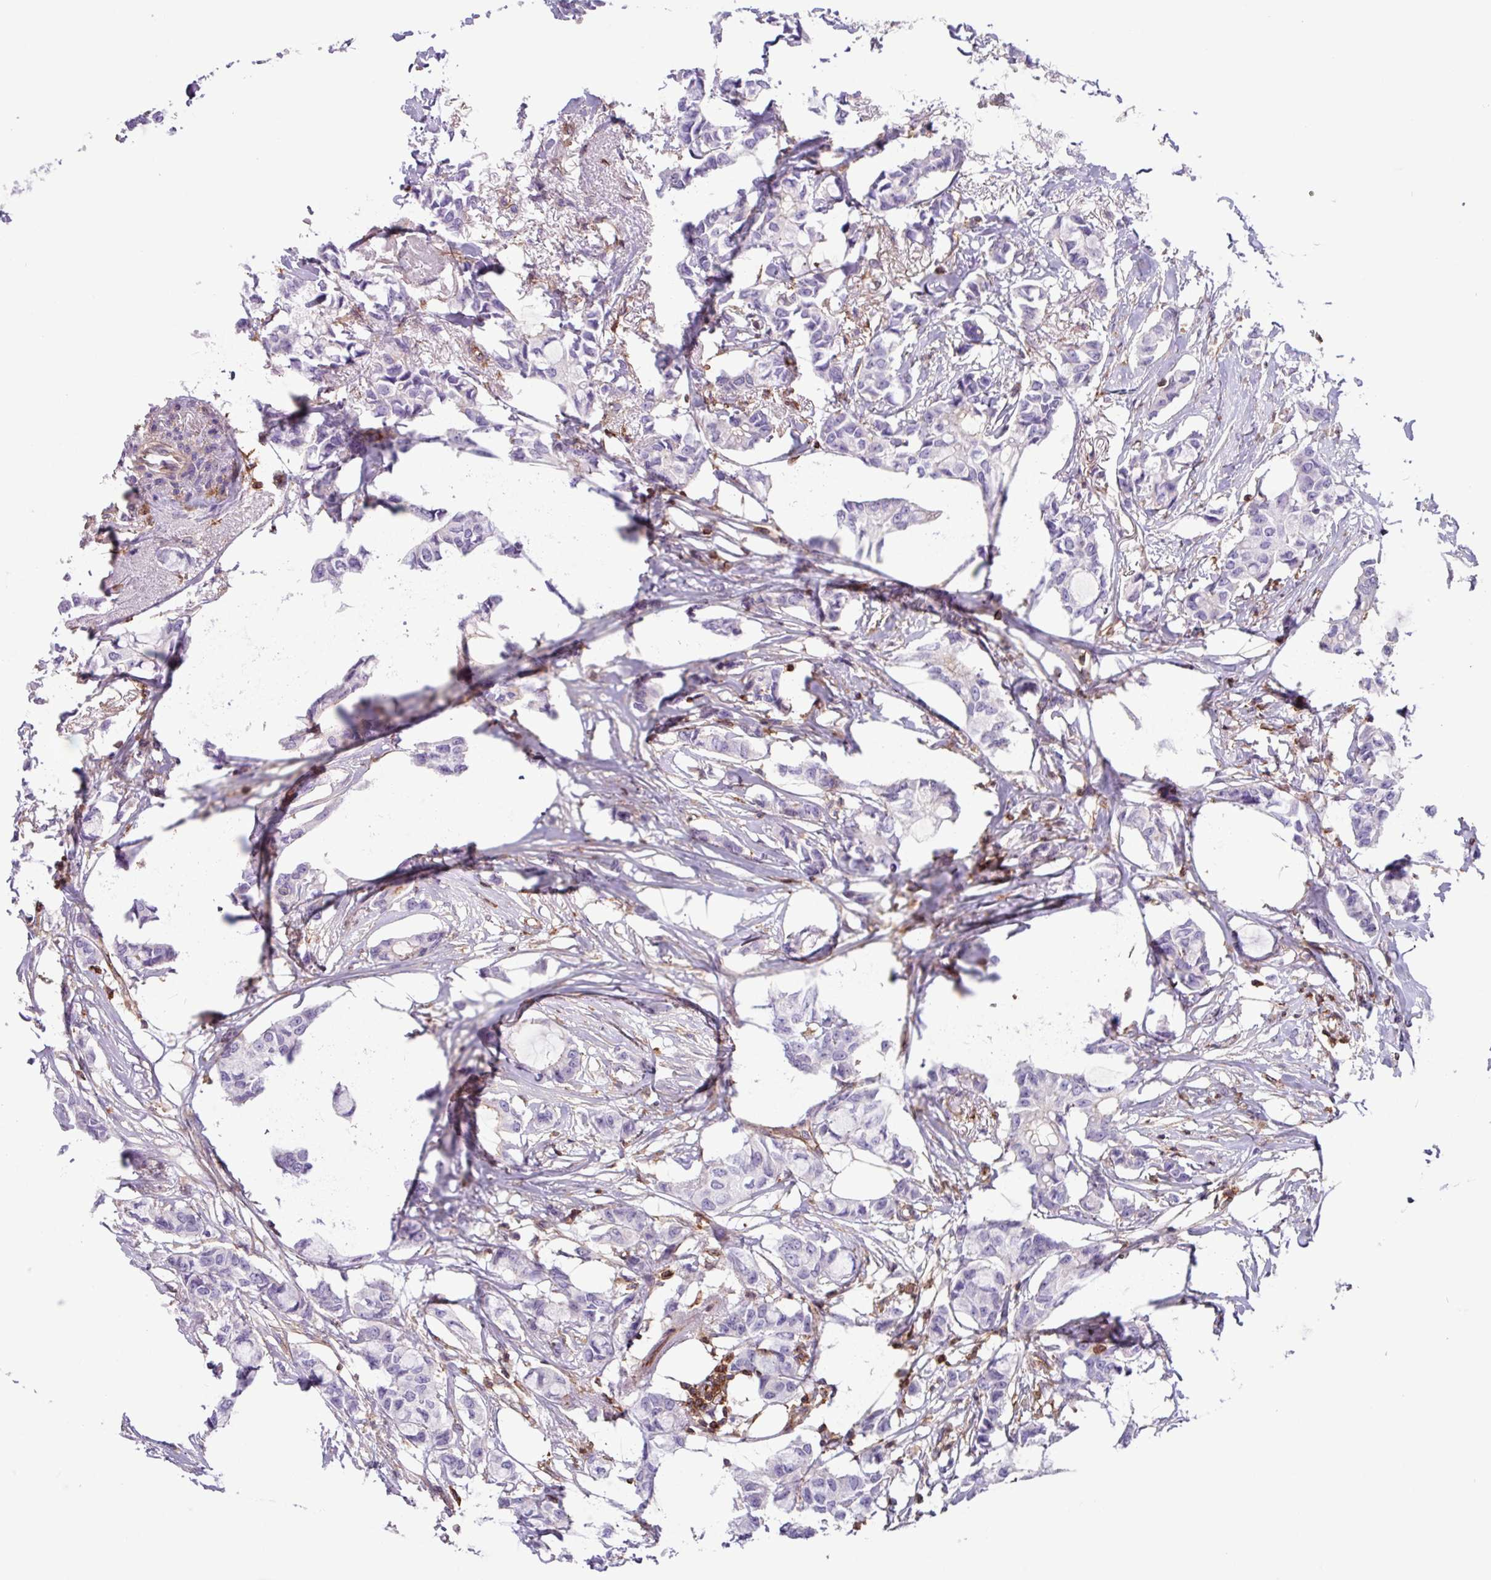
{"staining": {"intensity": "negative", "quantity": "none", "location": "none"}, "tissue": "breast cancer", "cell_type": "Tumor cells", "image_type": "cancer", "snomed": [{"axis": "morphology", "description": "Duct carcinoma"}, {"axis": "topography", "description": "Breast"}], "caption": "An image of human intraductal carcinoma (breast) is negative for staining in tumor cells. The staining is performed using DAB brown chromogen with nuclei counter-stained in using hematoxylin.", "gene": "PPP1R18", "patient": {"sex": "female", "age": 73}}